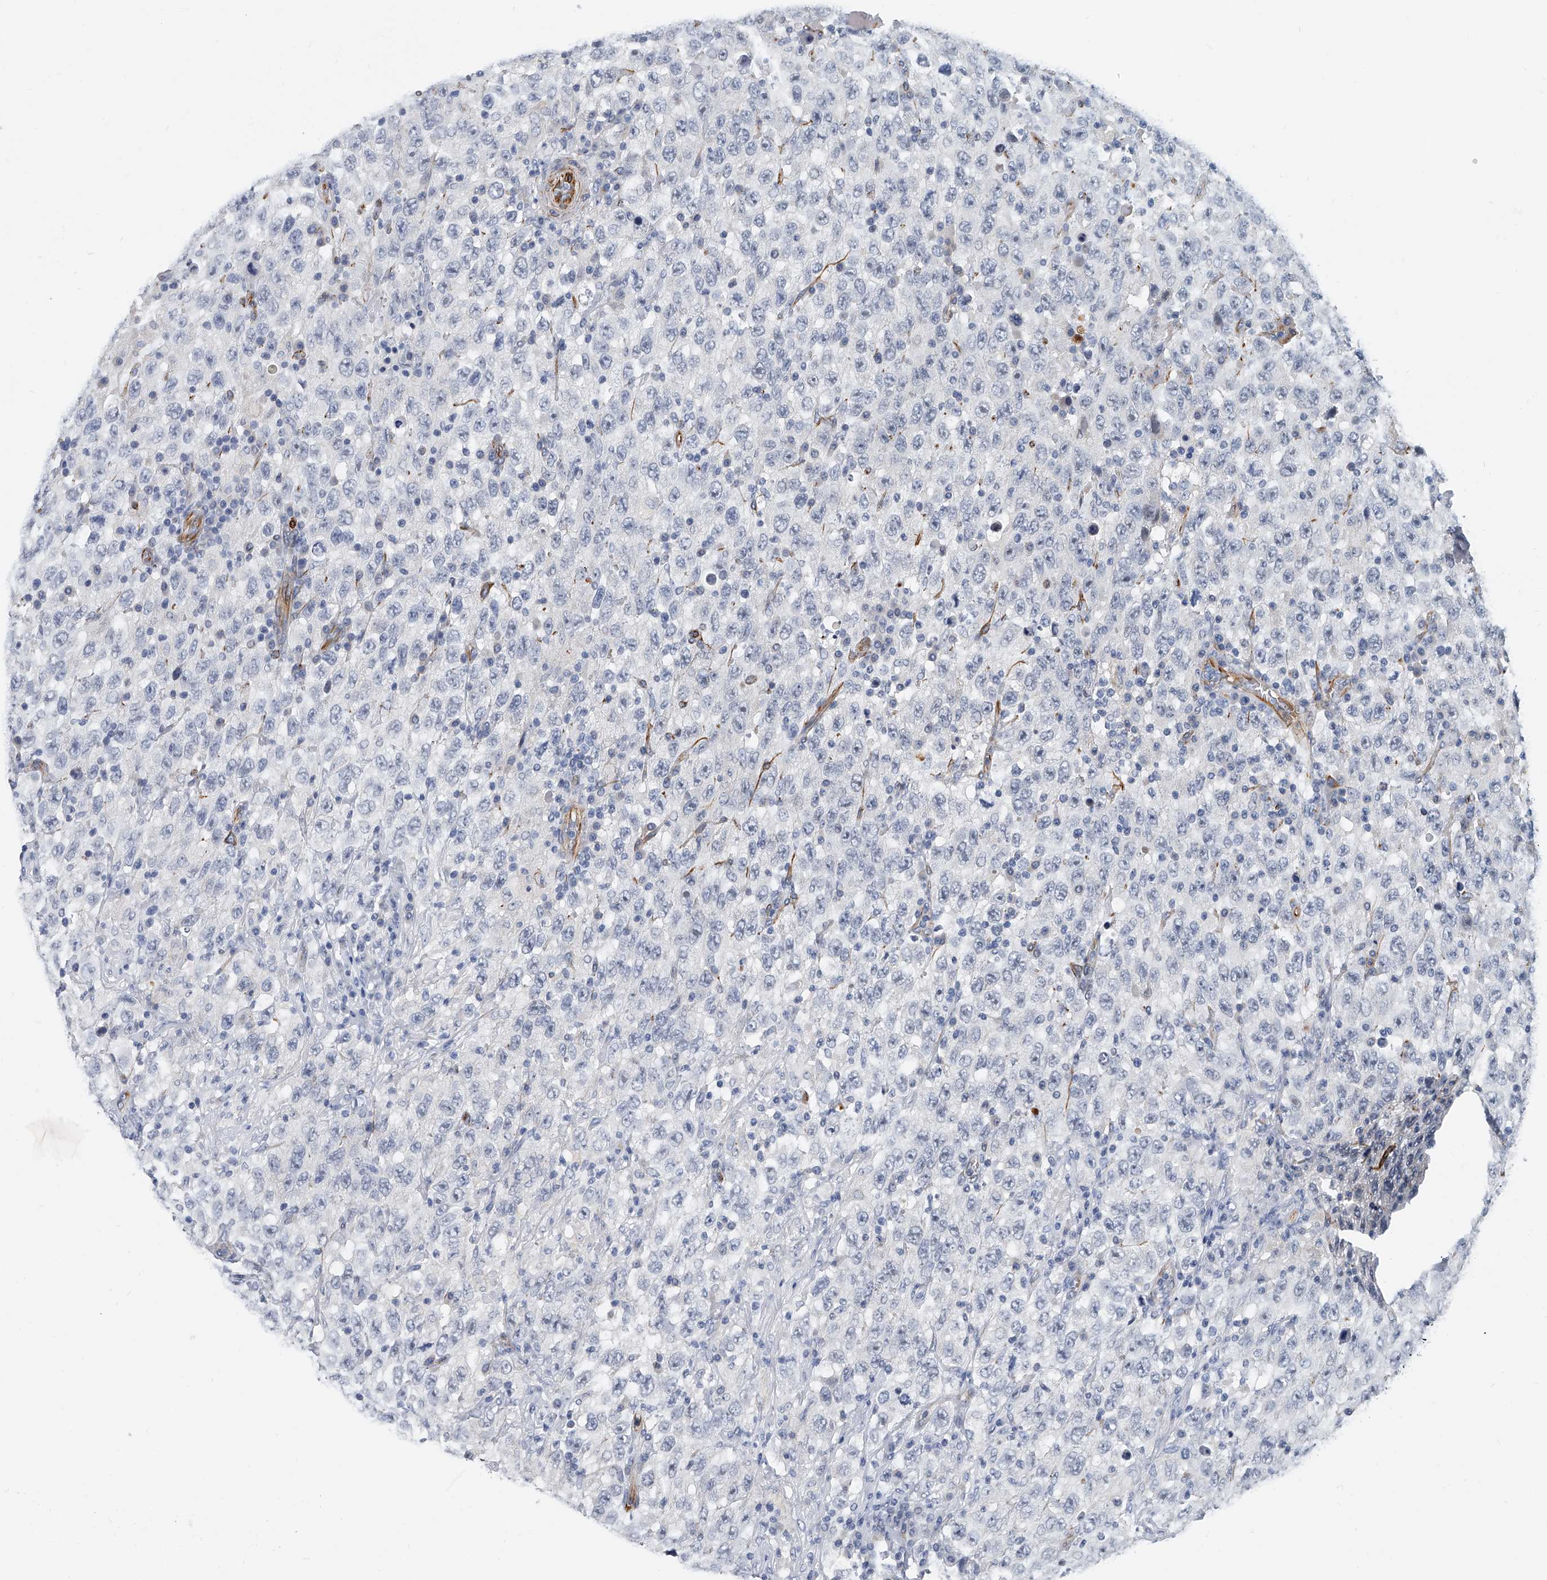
{"staining": {"intensity": "negative", "quantity": "none", "location": "none"}, "tissue": "testis cancer", "cell_type": "Tumor cells", "image_type": "cancer", "snomed": [{"axis": "morphology", "description": "Seminoma, NOS"}, {"axis": "topography", "description": "Testis"}], "caption": "DAB immunohistochemical staining of human seminoma (testis) shows no significant staining in tumor cells. The staining was performed using DAB (3,3'-diaminobenzidine) to visualize the protein expression in brown, while the nuclei were stained in blue with hematoxylin (Magnification: 20x).", "gene": "KIRREL1", "patient": {"sex": "male", "age": 65}}